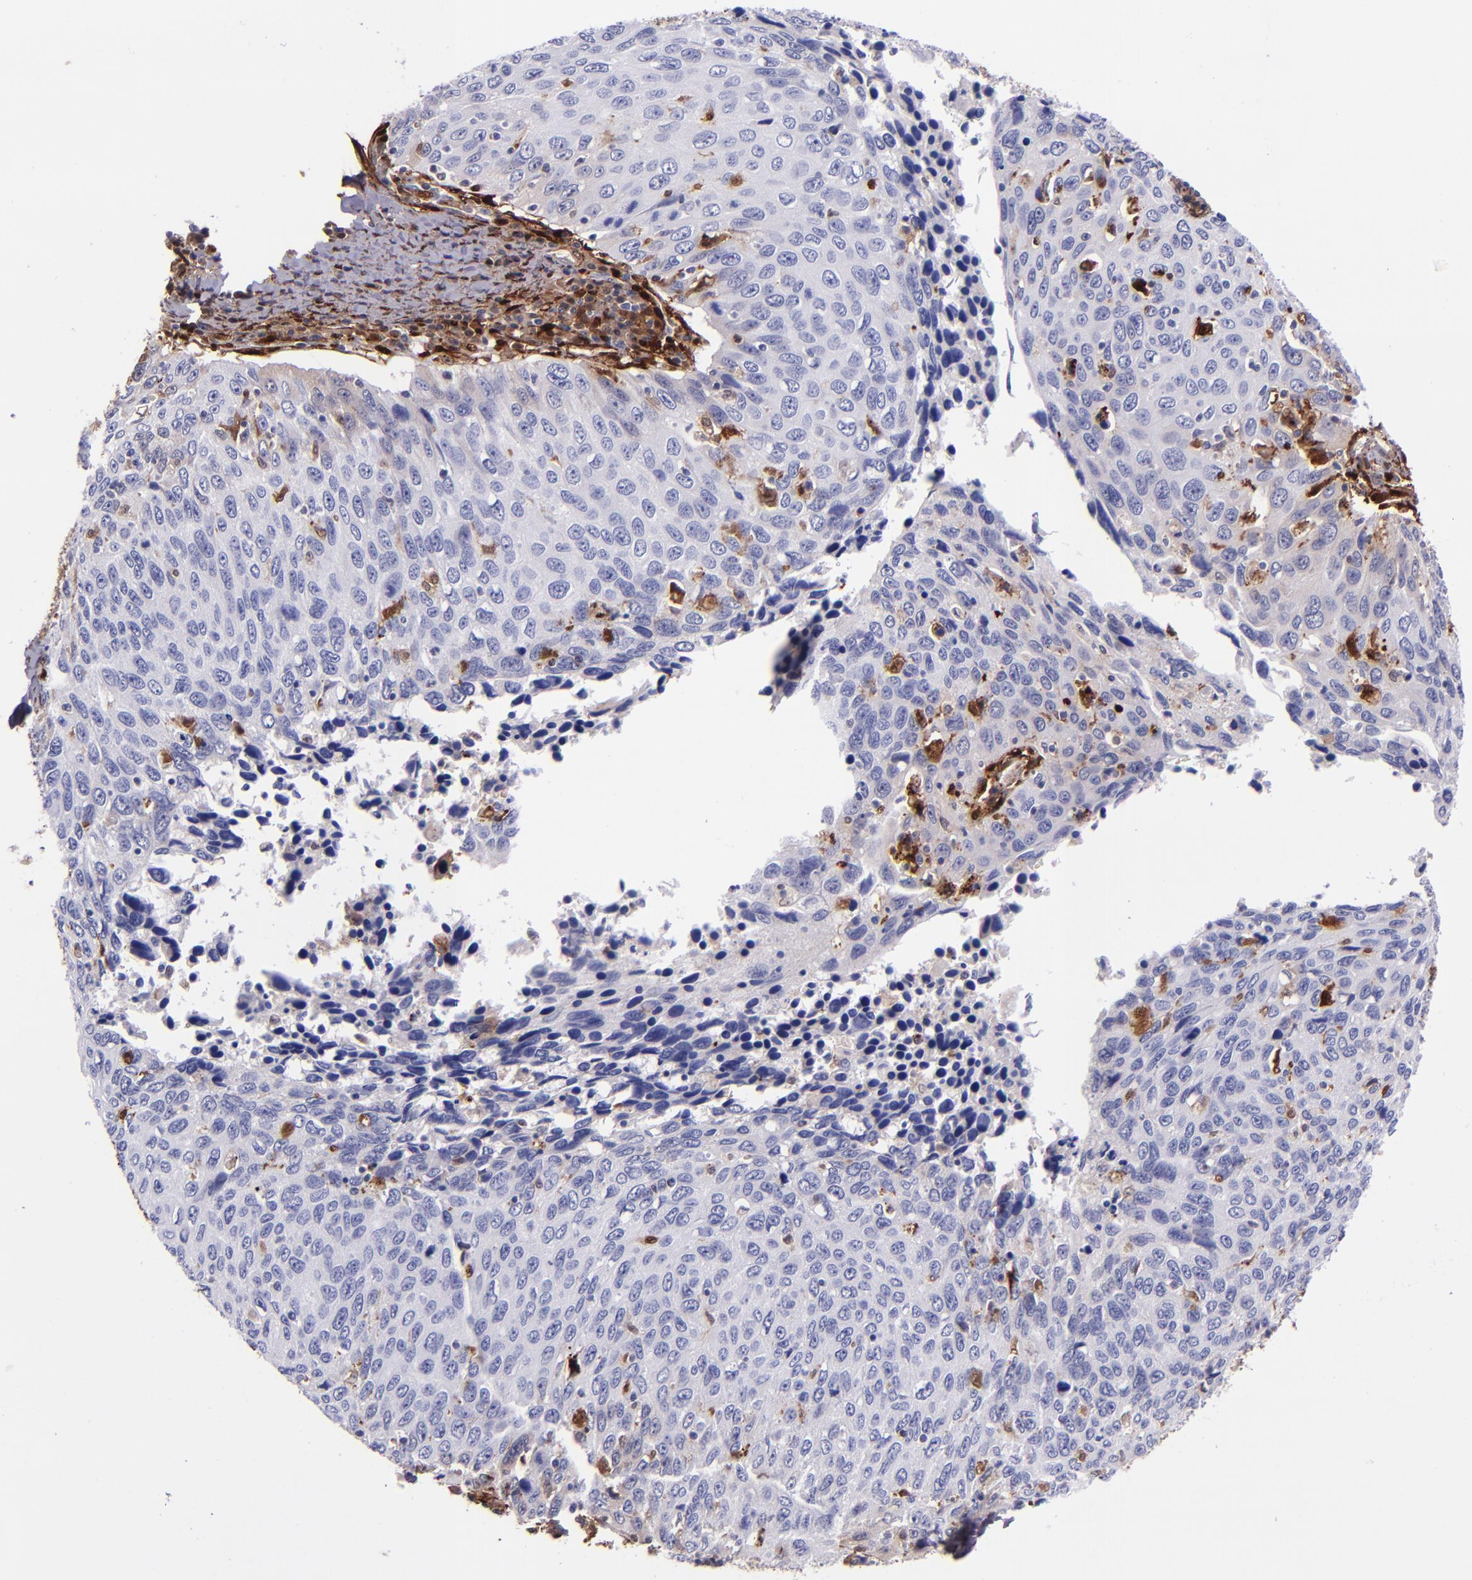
{"staining": {"intensity": "negative", "quantity": "none", "location": "none"}, "tissue": "cervical cancer", "cell_type": "Tumor cells", "image_type": "cancer", "snomed": [{"axis": "morphology", "description": "Squamous cell carcinoma, NOS"}, {"axis": "topography", "description": "Cervix"}], "caption": "The immunohistochemistry histopathology image has no significant positivity in tumor cells of squamous cell carcinoma (cervical) tissue.", "gene": "LGALS1", "patient": {"sex": "female", "age": 53}}